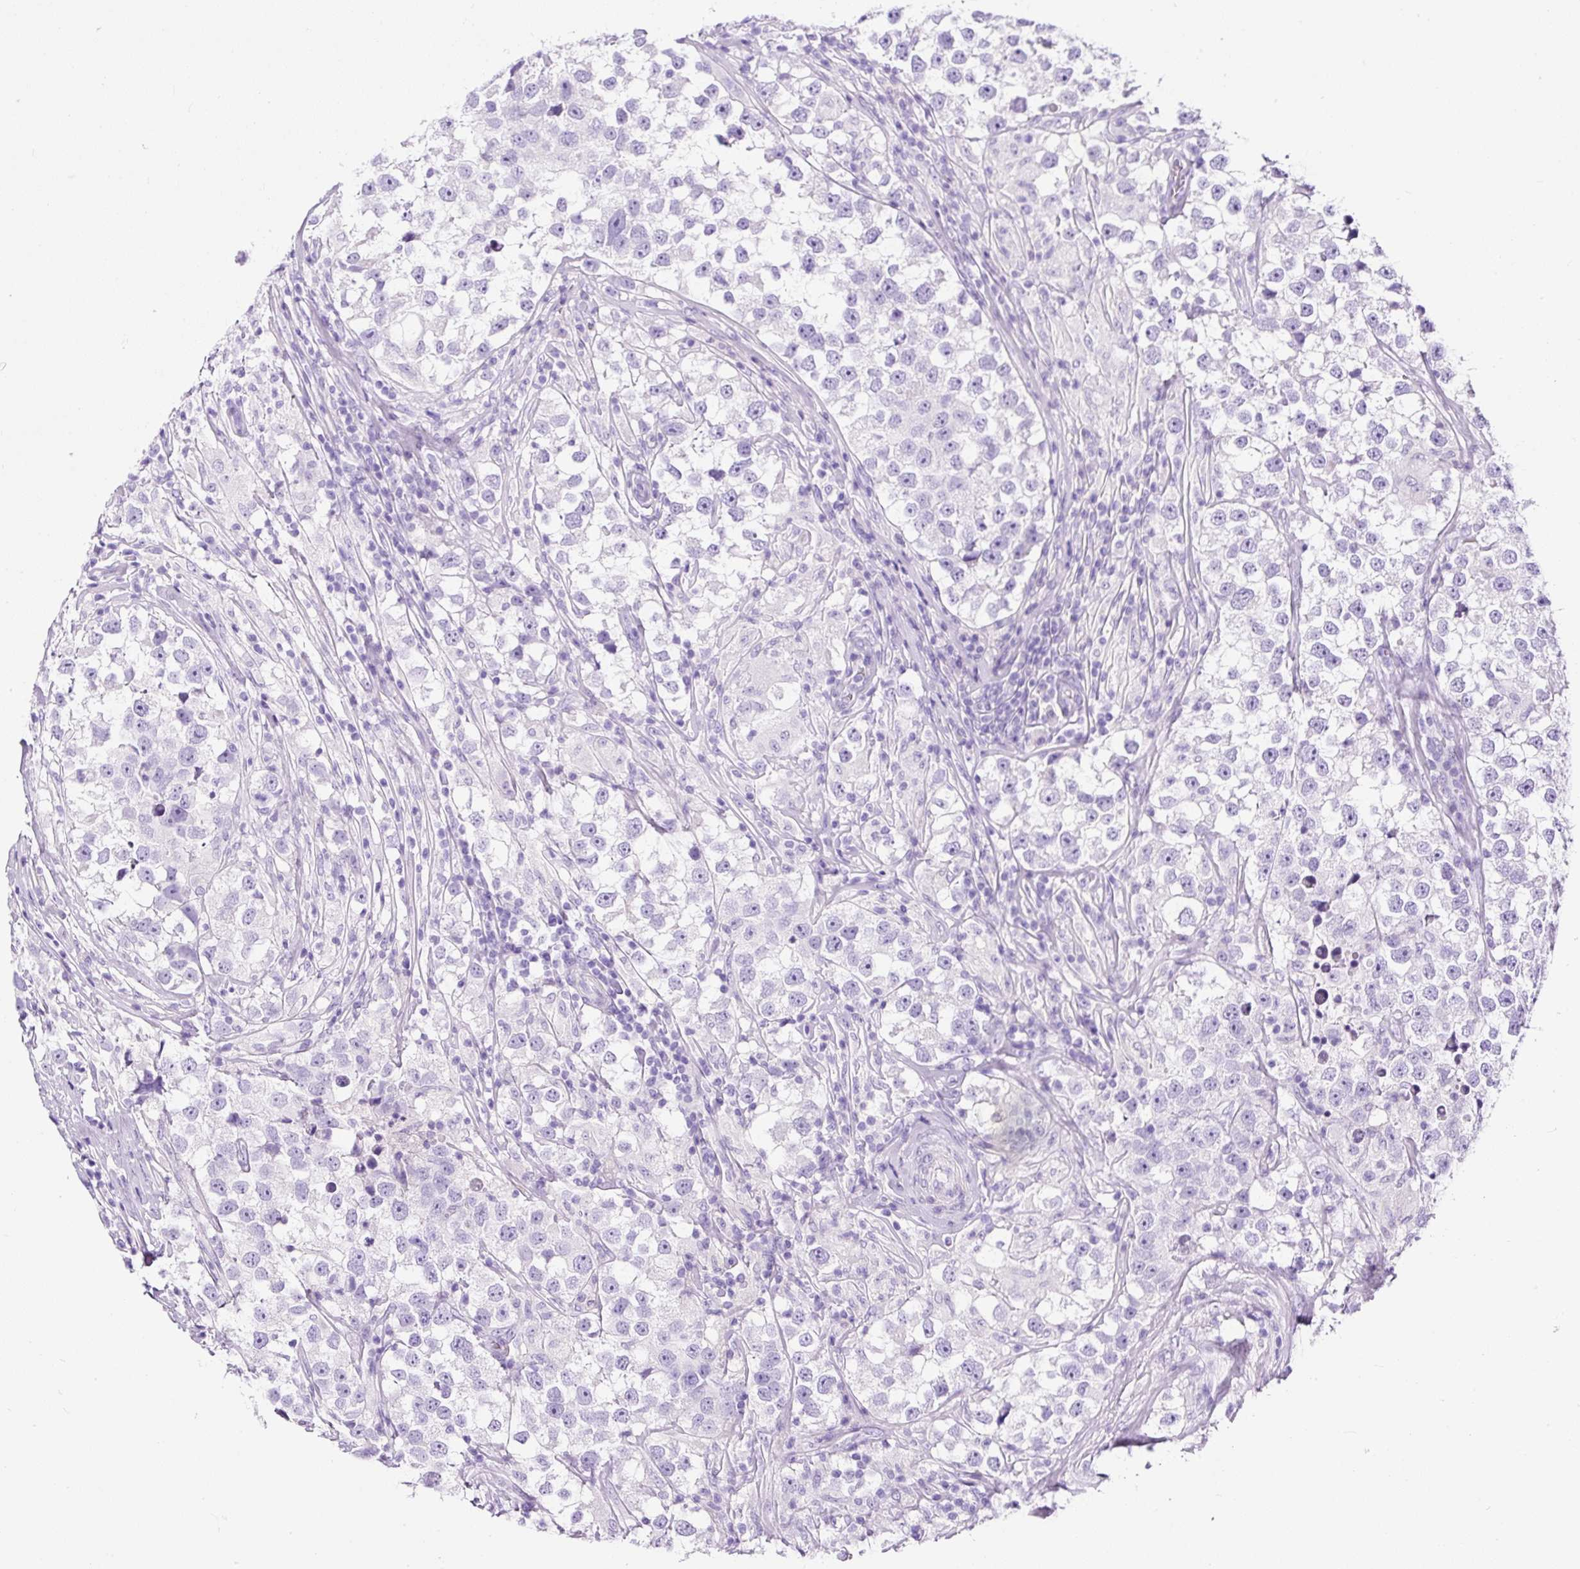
{"staining": {"intensity": "negative", "quantity": "none", "location": "none"}, "tissue": "testis cancer", "cell_type": "Tumor cells", "image_type": "cancer", "snomed": [{"axis": "morphology", "description": "Seminoma, NOS"}, {"axis": "topography", "description": "Testis"}], "caption": "The immunohistochemistry (IHC) photomicrograph has no significant positivity in tumor cells of testis cancer (seminoma) tissue.", "gene": "STOX2", "patient": {"sex": "male", "age": 46}}